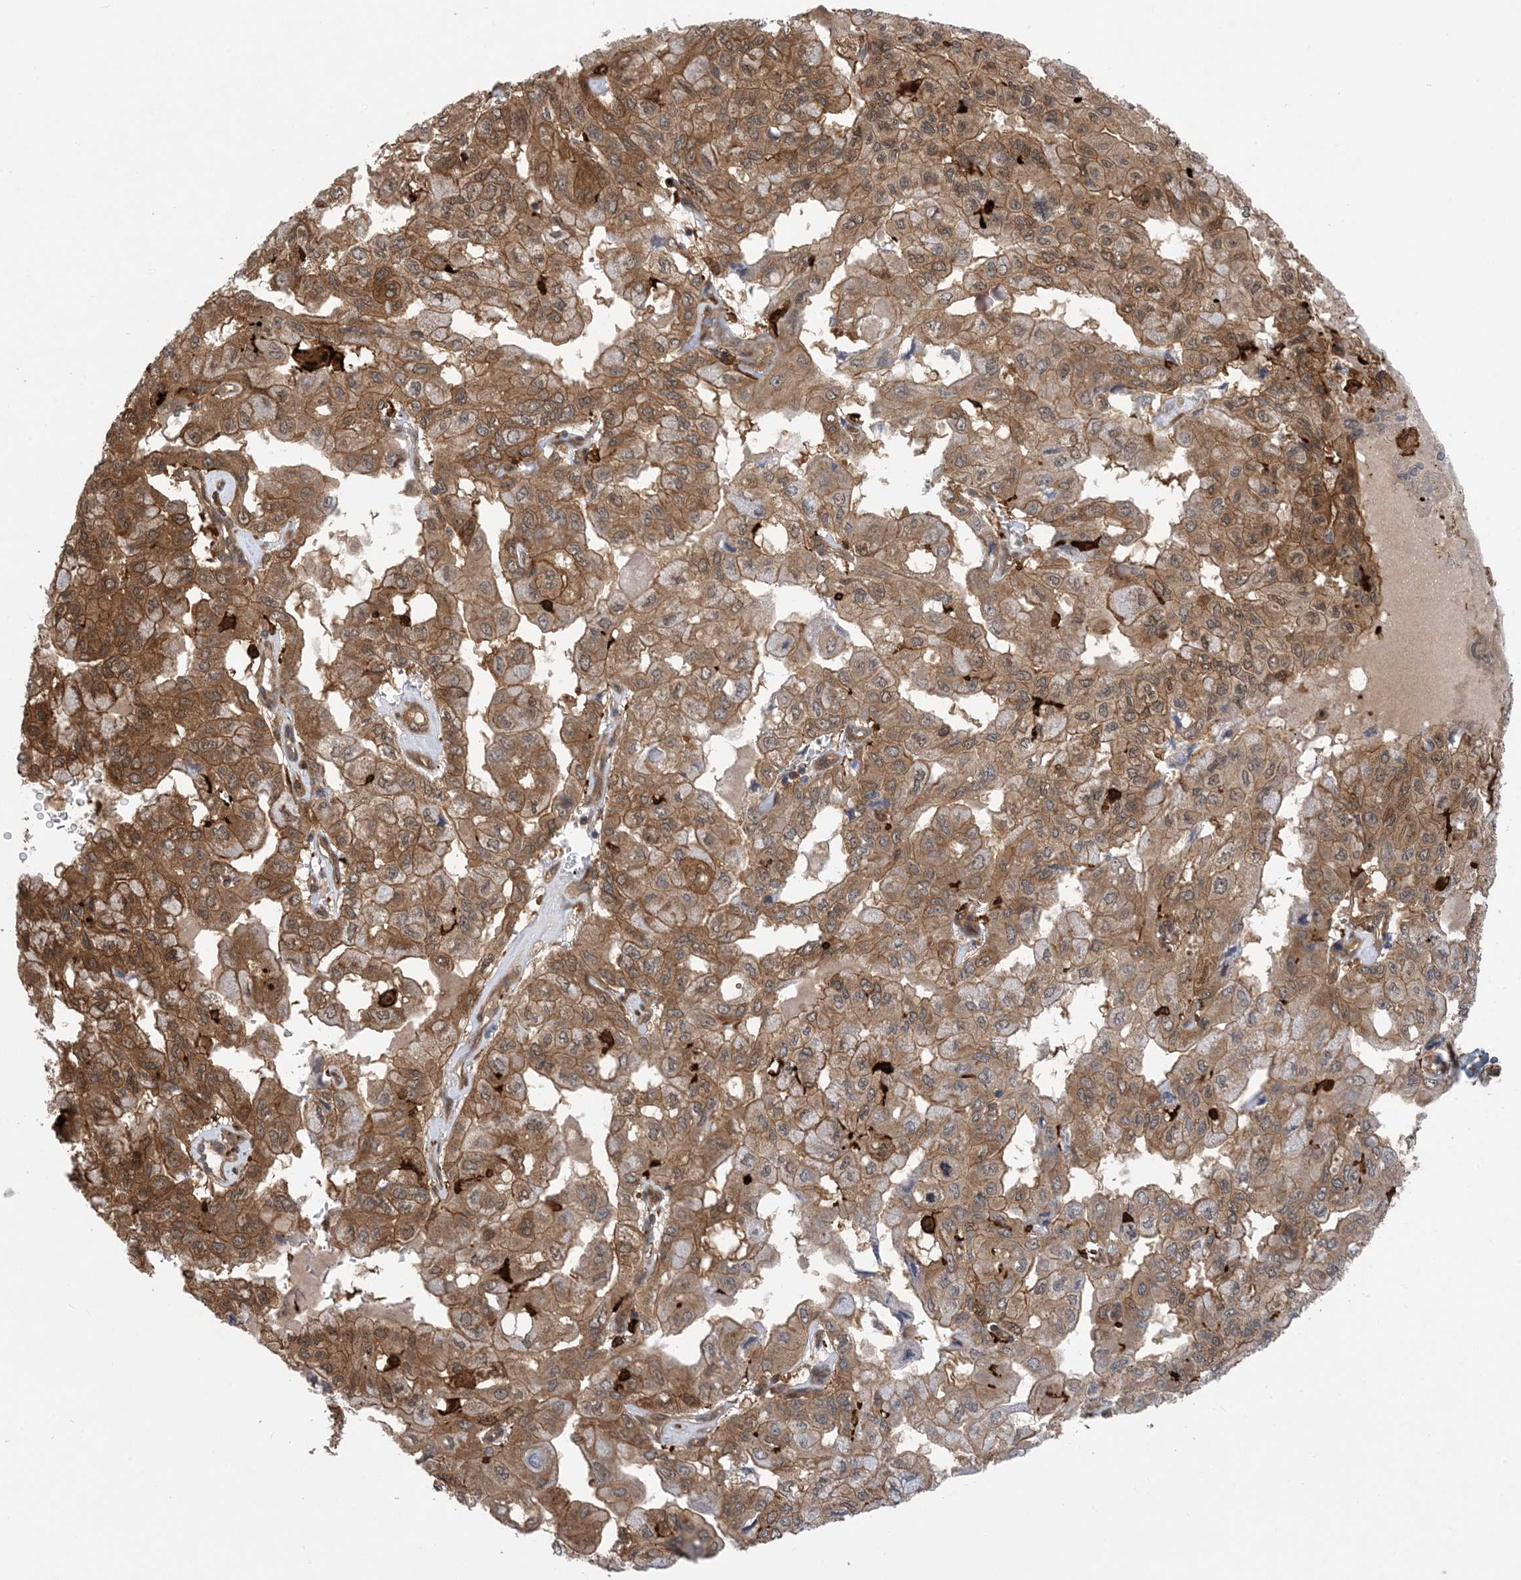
{"staining": {"intensity": "moderate", "quantity": "25%-75%", "location": "cytoplasmic/membranous"}, "tissue": "pancreatic cancer", "cell_type": "Tumor cells", "image_type": "cancer", "snomed": [{"axis": "morphology", "description": "Adenocarcinoma, NOS"}, {"axis": "topography", "description": "Pancreas"}], "caption": "Immunohistochemical staining of human adenocarcinoma (pancreatic) demonstrates medium levels of moderate cytoplasmic/membranous staining in about 25%-75% of tumor cells.", "gene": "HS1BP3", "patient": {"sex": "male", "age": 51}}